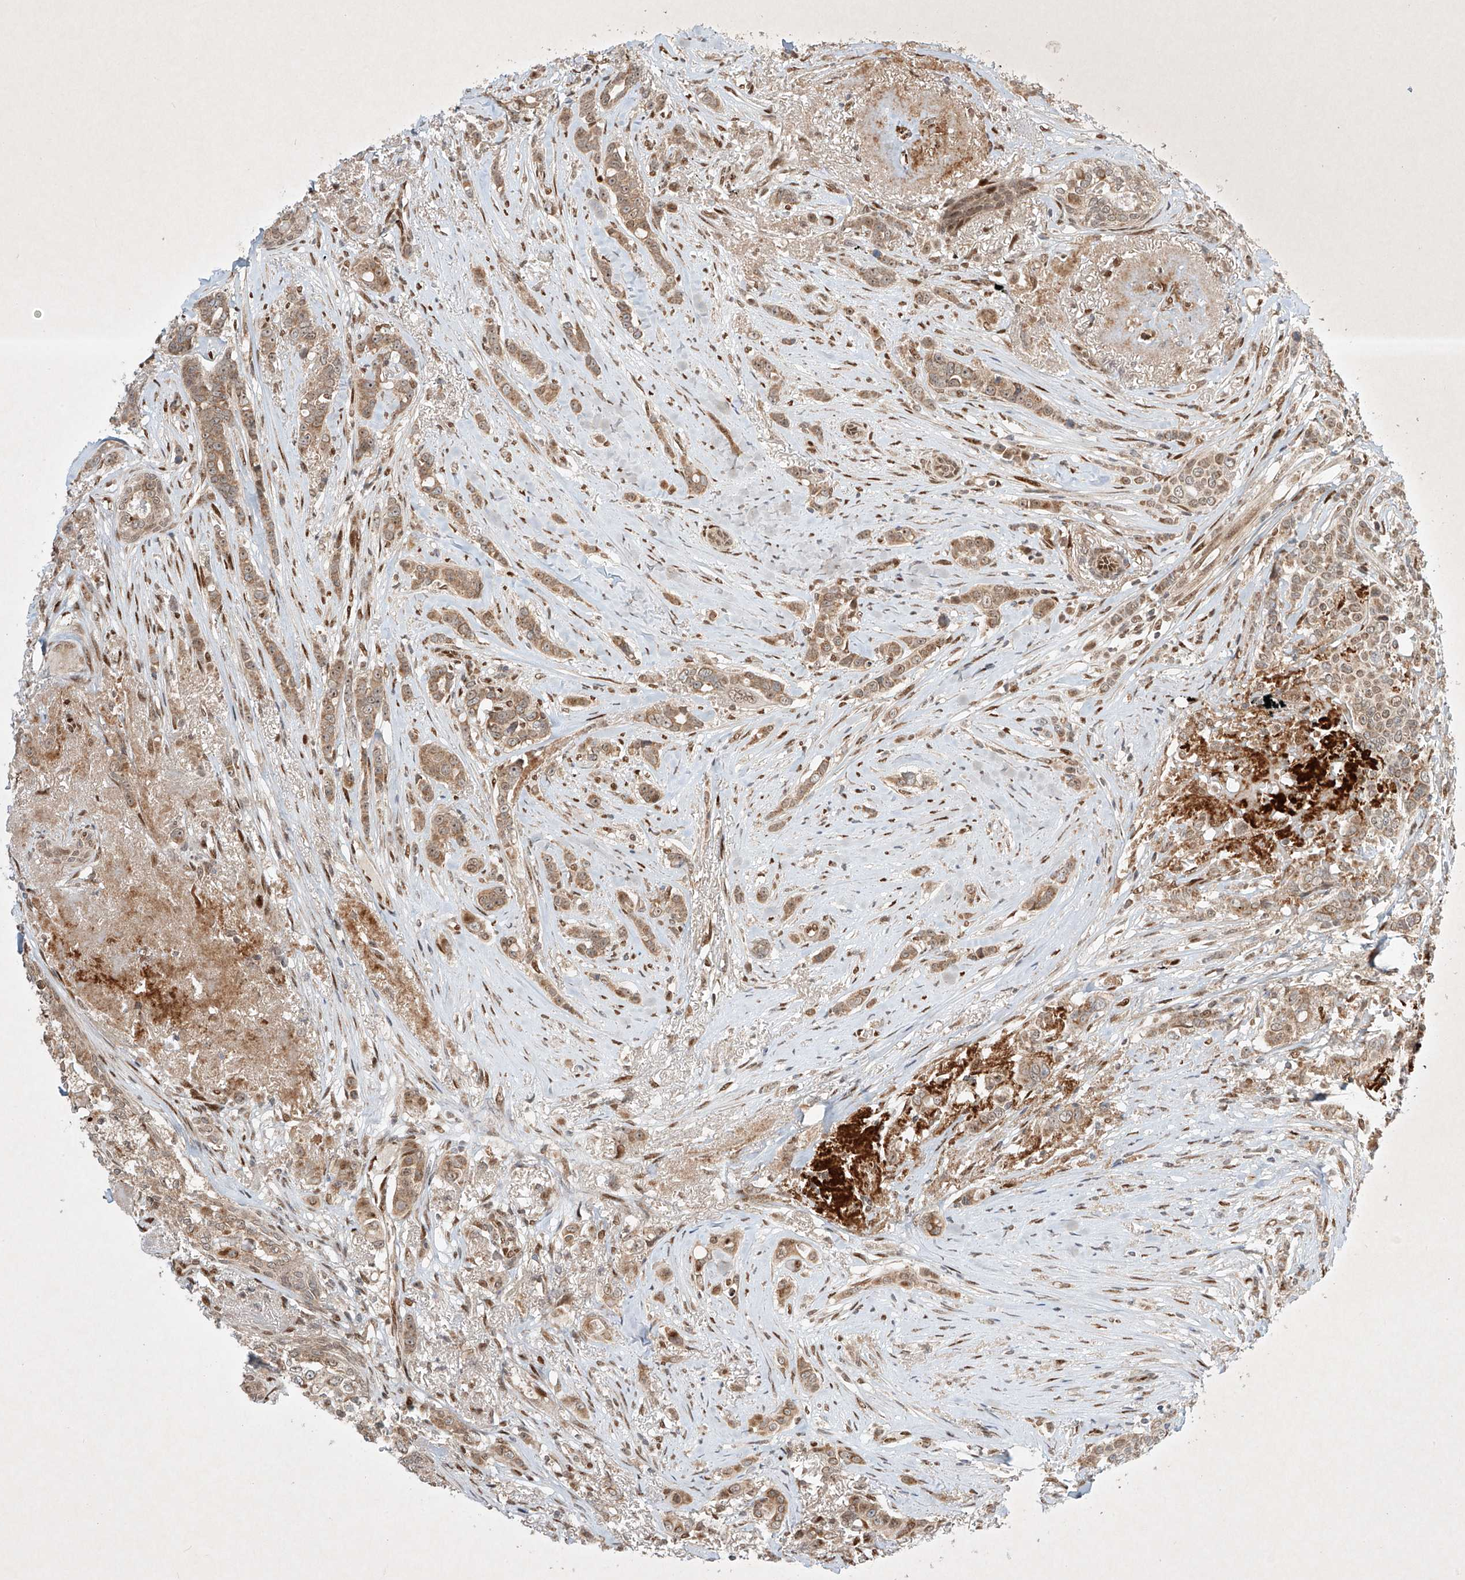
{"staining": {"intensity": "moderate", "quantity": ">75%", "location": "cytoplasmic/membranous,nuclear"}, "tissue": "breast cancer", "cell_type": "Tumor cells", "image_type": "cancer", "snomed": [{"axis": "morphology", "description": "Lobular carcinoma"}, {"axis": "topography", "description": "Breast"}], "caption": "High-magnification brightfield microscopy of lobular carcinoma (breast) stained with DAB (3,3'-diaminobenzidine) (brown) and counterstained with hematoxylin (blue). tumor cells exhibit moderate cytoplasmic/membranous and nuclear staining is appreciated in about>75% of cells.", "gene": "EPG5", "patient": {"sex": "female", "age": 51}}